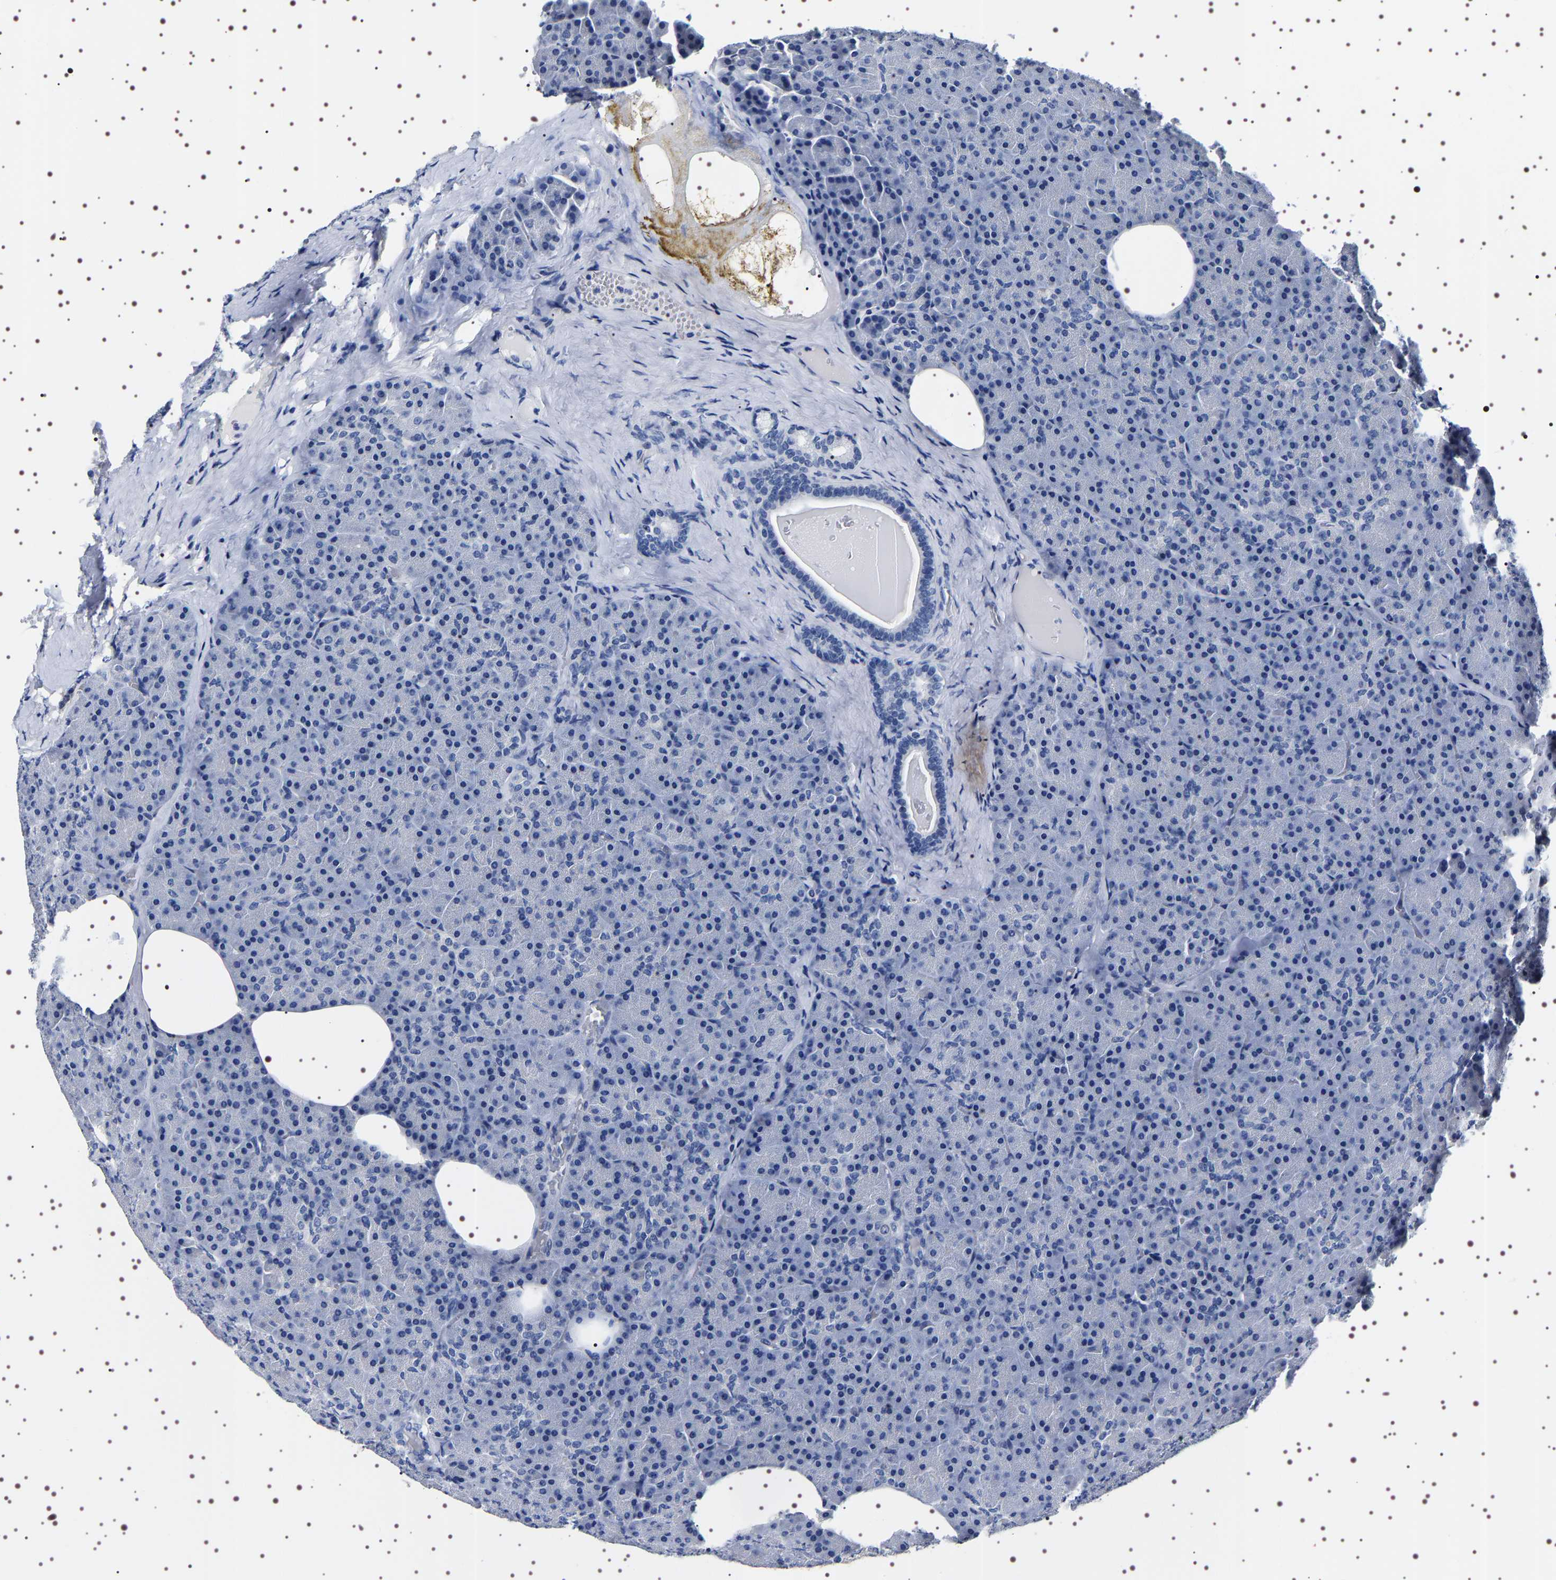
{"staining": {"intensity": "negative", "quantity": "none", "location": "none"}, "tissue": "pancreas", "cell_type": "Exocrine glandular cells", "image_type": "normal", "snomed": [{"axis": "morphology", "description": "Normal tissue, NOS"}, {"axis": "morphology", "description": "Carcinoid, malignant, NOS"}, {"axis": "topography", "description": "Pancreas"}], "caption": "Human pancreas stained for a protein using immunohistochemistry (IHC) displays no positivity in exocrine glandular cells.", "gene": "UBQLN3", "patient": {"sex": "female", "age": 35}}